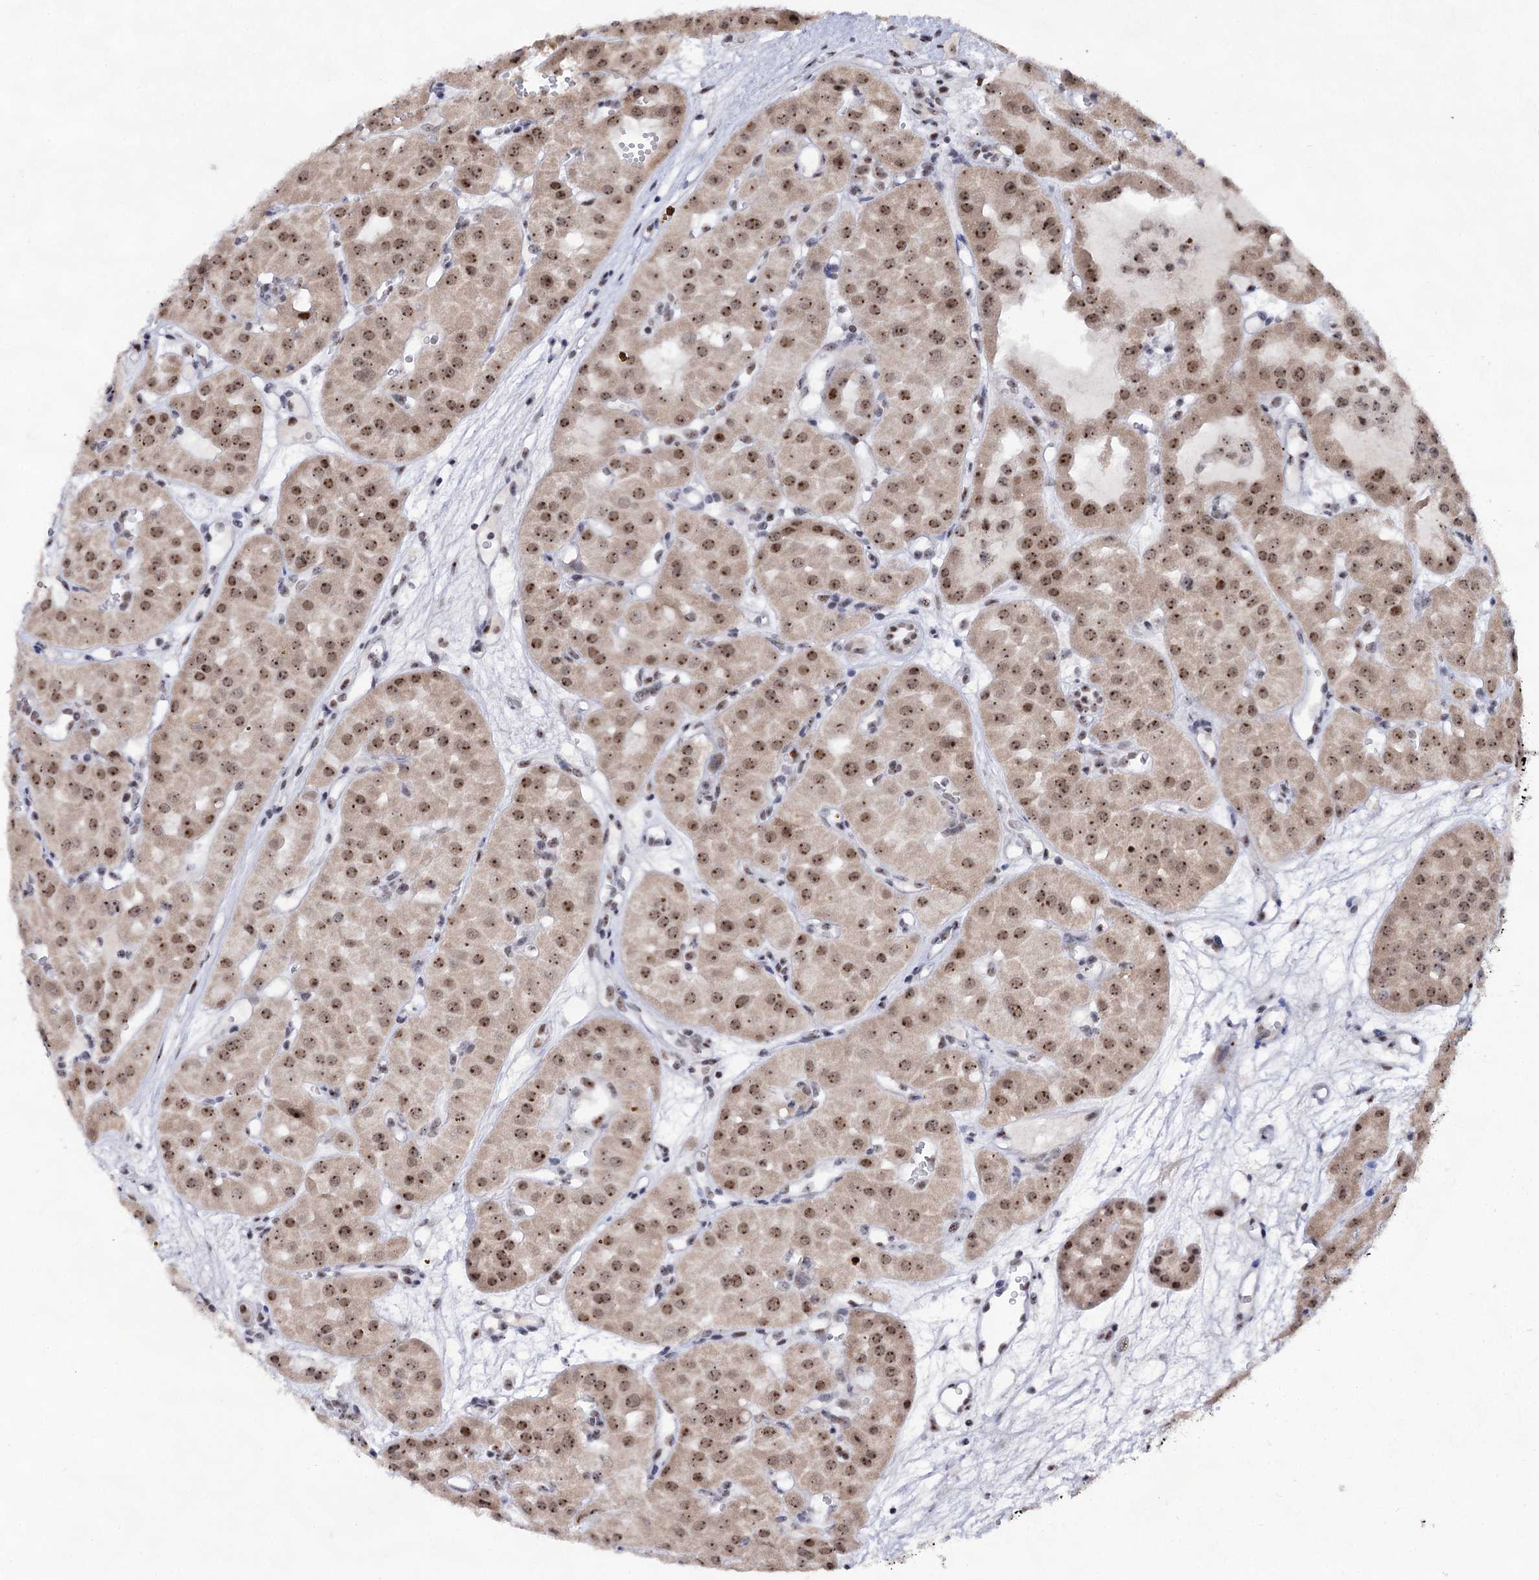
{"staining": {"intensity": "strong", "quantity": ">75%", "location": "cytoplasmic/membranous,nuclear"}, "tissue": "renal cancer", "cell_type": "Tumor cells", "image_type": "cancer", "snomed": [{"axis": "morphology", "description": "Carcinoma, NOS"}, {"axis": "topography", "description": "Kidney"}], "caption": "Approximately >75% of tumor cells in human renal cancer (carcinoma) display strong cytoplasmic/membranous and nuclear protein positivity as visualized by brown immunohistochemical staining.", "gene": "EXOSC10", "patient": {"sex": "female", "age": 75}}